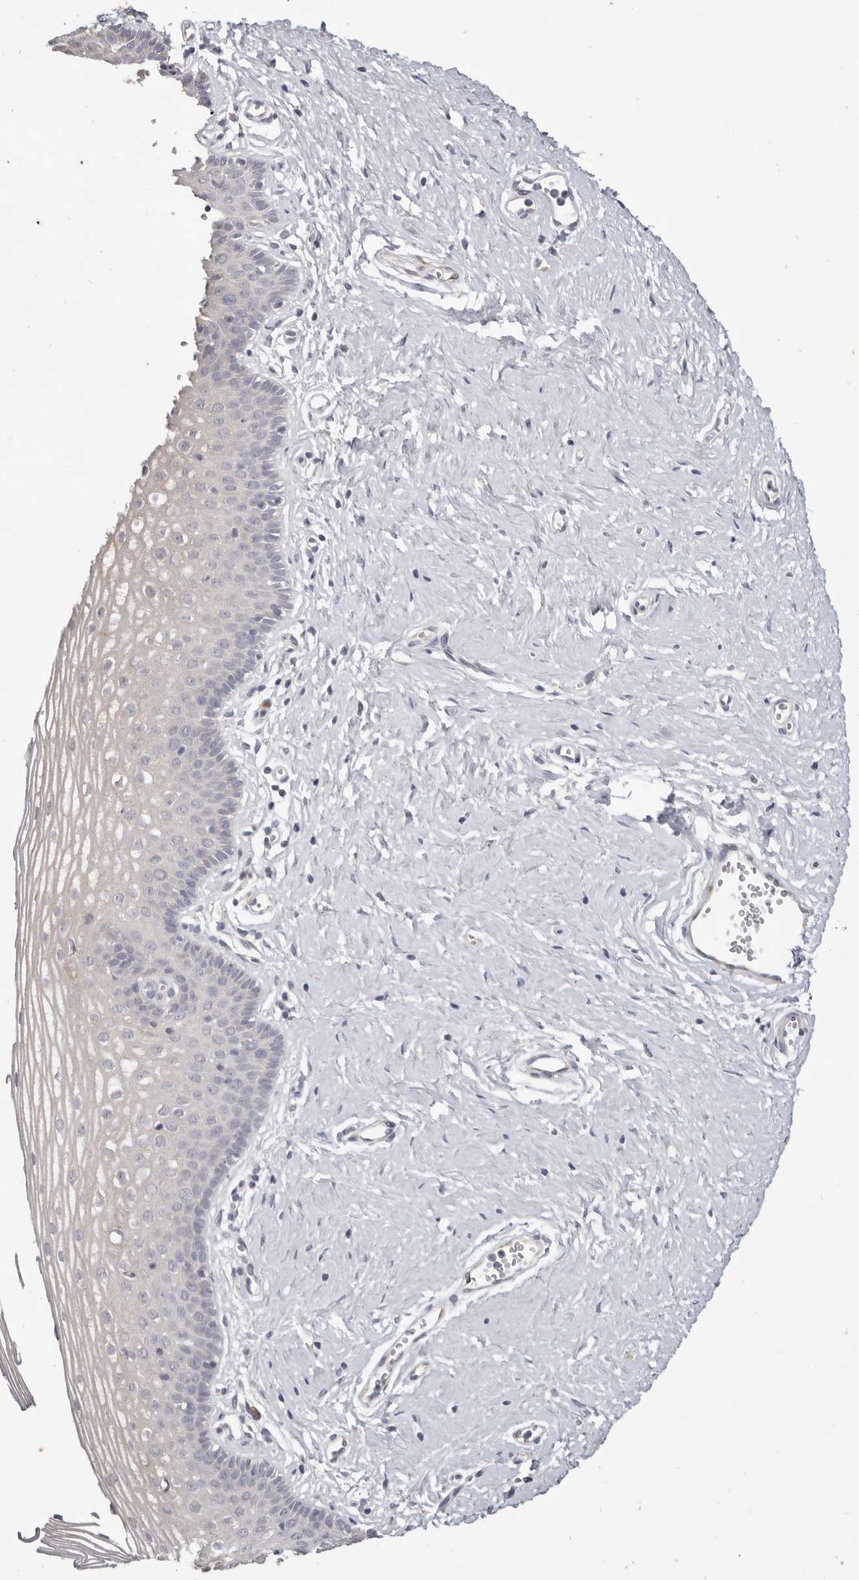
{"staining": {"intensity": "negative", "quantity": "none", "location": "none"}, "tissue": "vagina", "cell_type": "Squamous epithelial cells", "image_type": "normal", "snomed": [{"axis": "morphology", "description": "Normal tissue, NOS"}, {"axis": "topography", "description": "Vagina"}], "caption": "IHC image of benign vagina: vagina stained with DAB (3,3'-diaminobenzidine) displays no significant protein expression in squamous epithelial cells. (DAB immunohistochemistry, high magnification).", "gene": "WDR77", "patient": {"sex": "female", "age": 32}}